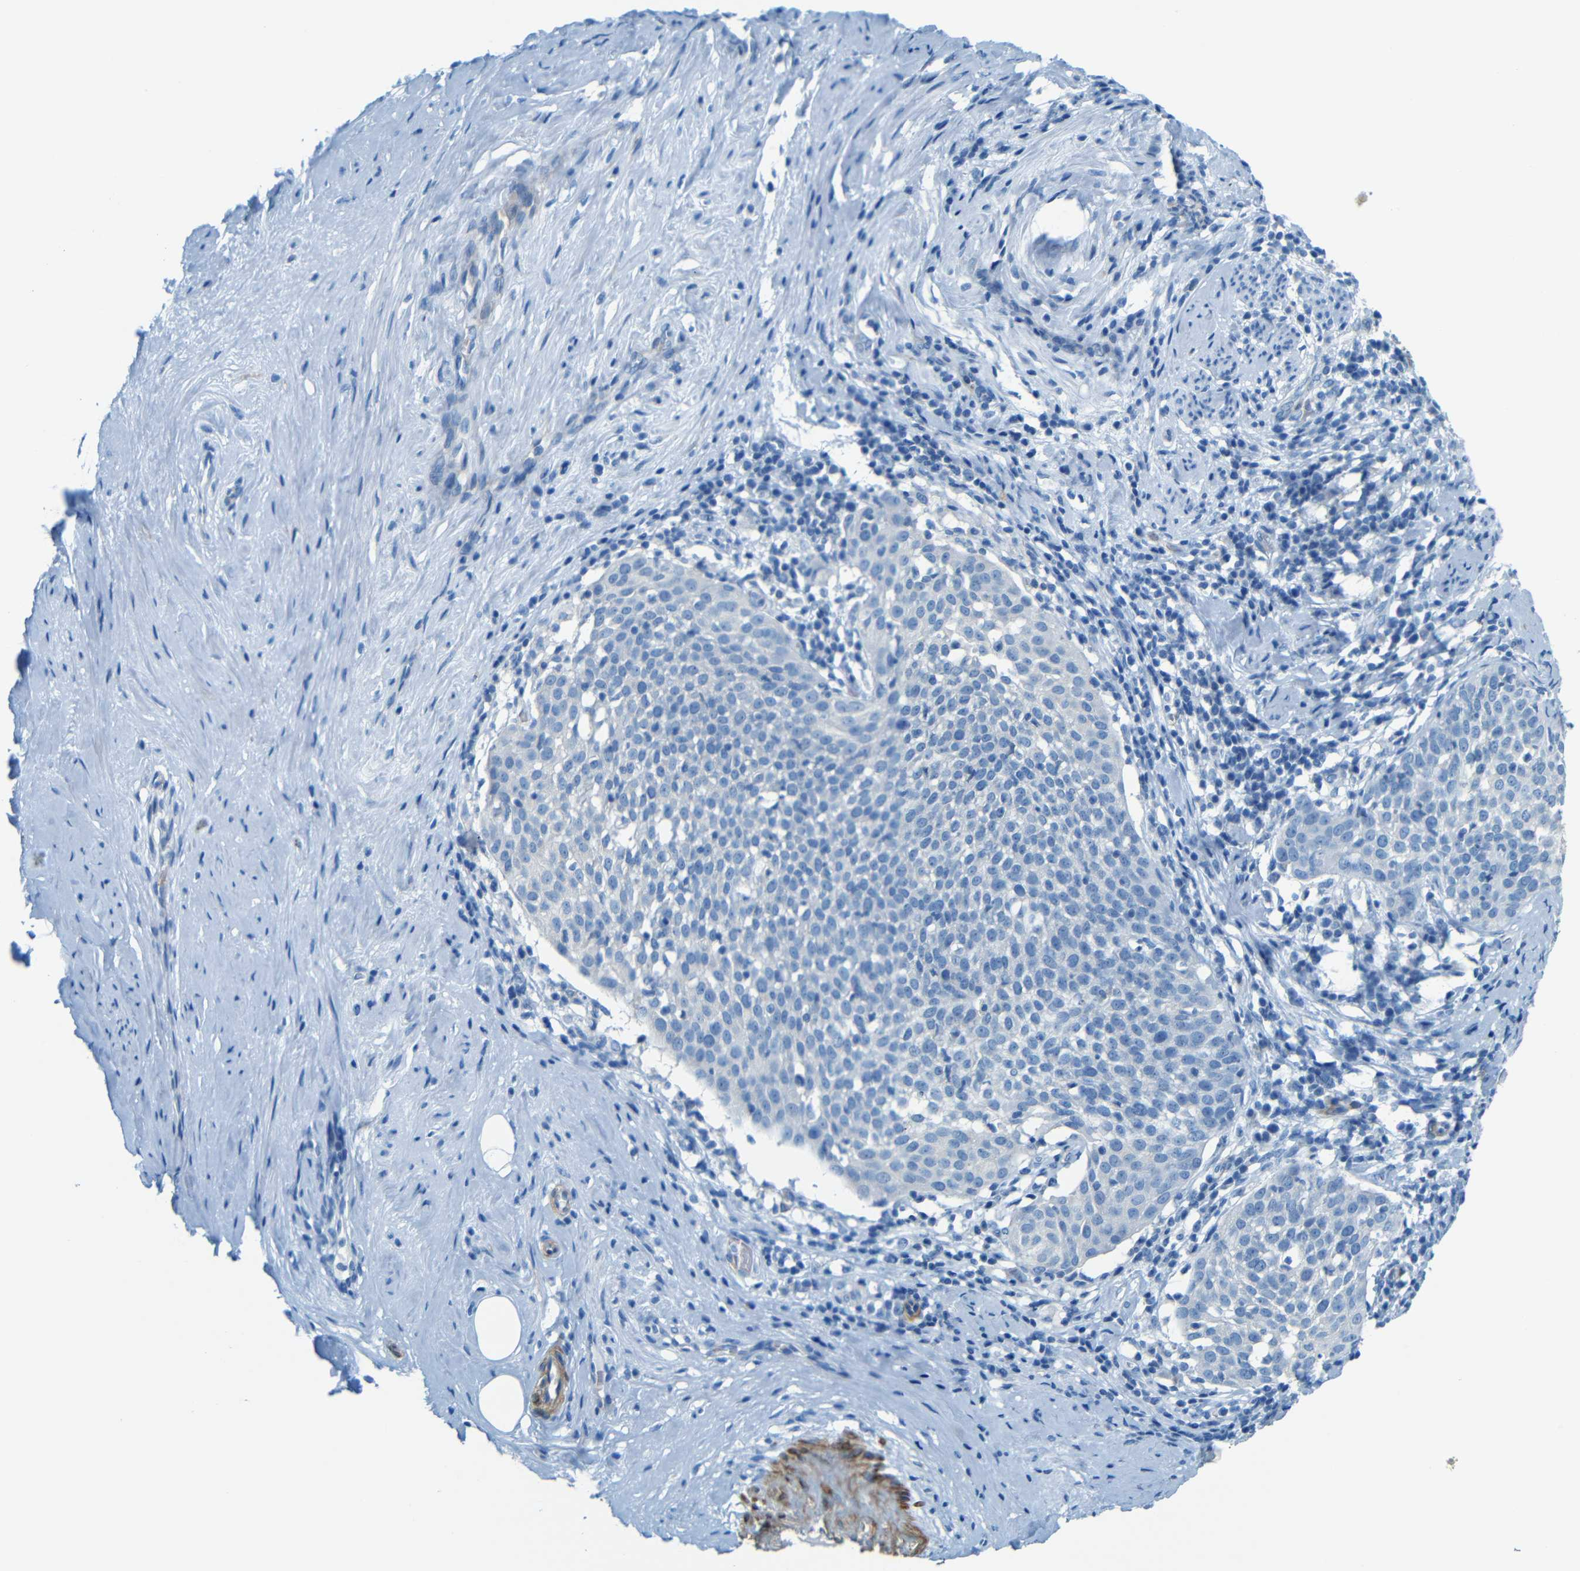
{"staining": {"intensity": "negative", "quantity": "none", "location": "none"}, "tissue": "cervical cancer", "cell_type": "Tumor cells", "image_type": "cancer", "snomed": [{"axis": "morphology", "description": "Squamous cell carcinoma, NOS"}, {"axis": "topography", "description": "Cervix"}], "caption": "Immunohistochemistry (IHC) photomicrograph of cervical cancer stained for a protein (brown), which demonstrates no expression in tumor cells.", "gene": "MAP2", "patient": {"sex": "female", "age": 51}}